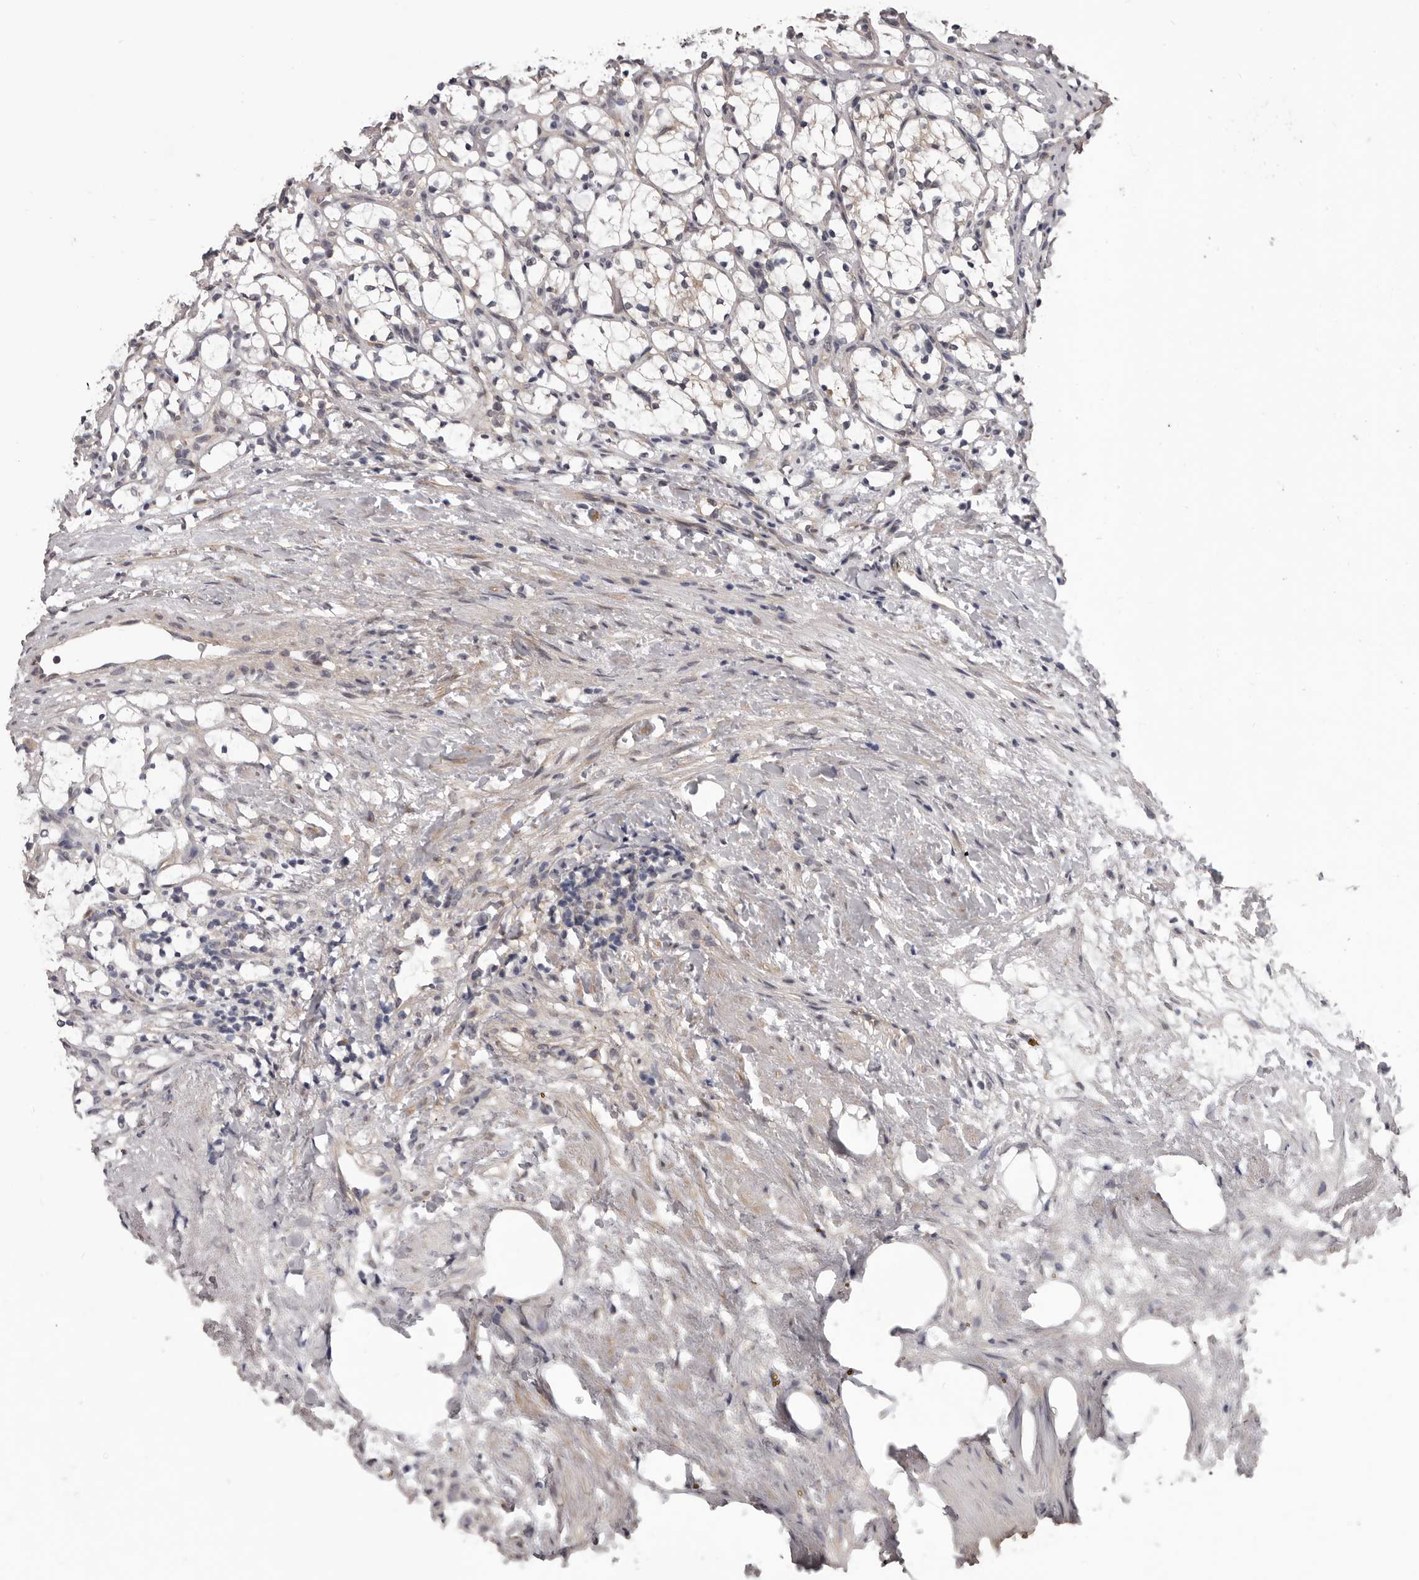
{"staining": {"intensity": "negative", "quantity": "none", "location": "none"}, "tissue": "renal cancer", "cell_type": "Tumor cells", "image_type": "cancer", "snomed": [{"axis": "morphology", "description": "Adenocarcinoma, NOS"}, {"axis": "topography", "description": "Kidney"}], "caption": "DAB immunohistochemical staining of human renal cancer reveals no significant positivity in tumor cells.", "gene": "CELF3", "patient": {"sex": "female", "age": 69}}